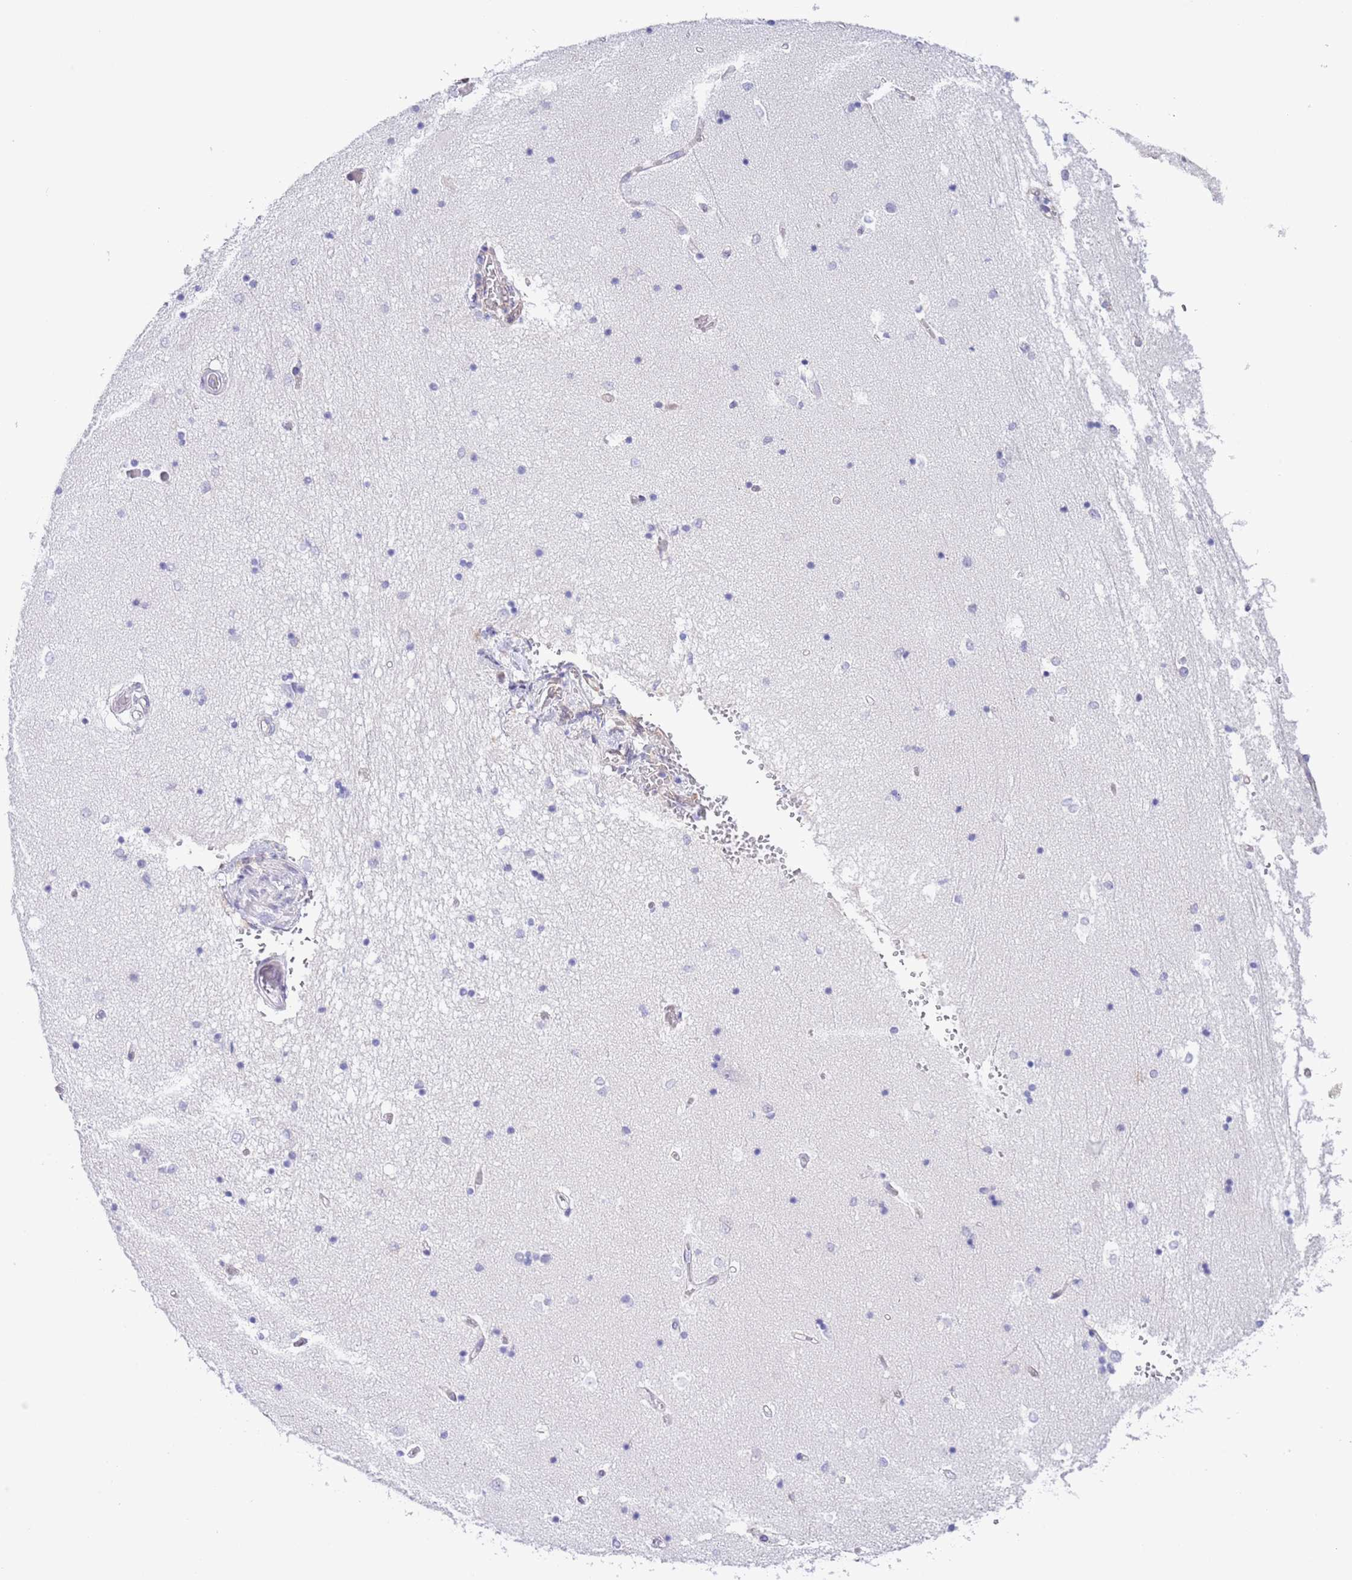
{"staining": {"intensity": "negative", "quantity": "none", "location": "none"}, "tissue": "hippocampus", "cell_type": "Glial cells", "image_type": "normal", "snomed": [{"axis": "morphology", "description": "Normal tissue, NOS"}, {"axis": "topography", "description": "Hippocampus"}], "caption": "This histopathology image is of unremarkable hippocampus stained with immunohistochemistry (IHC) to label a protein in brown with the nuclei are counter-stained blue. There is no expression in glial cells.", "gene": "EBPL", "patient": {"sex": "male", "age": 45}}